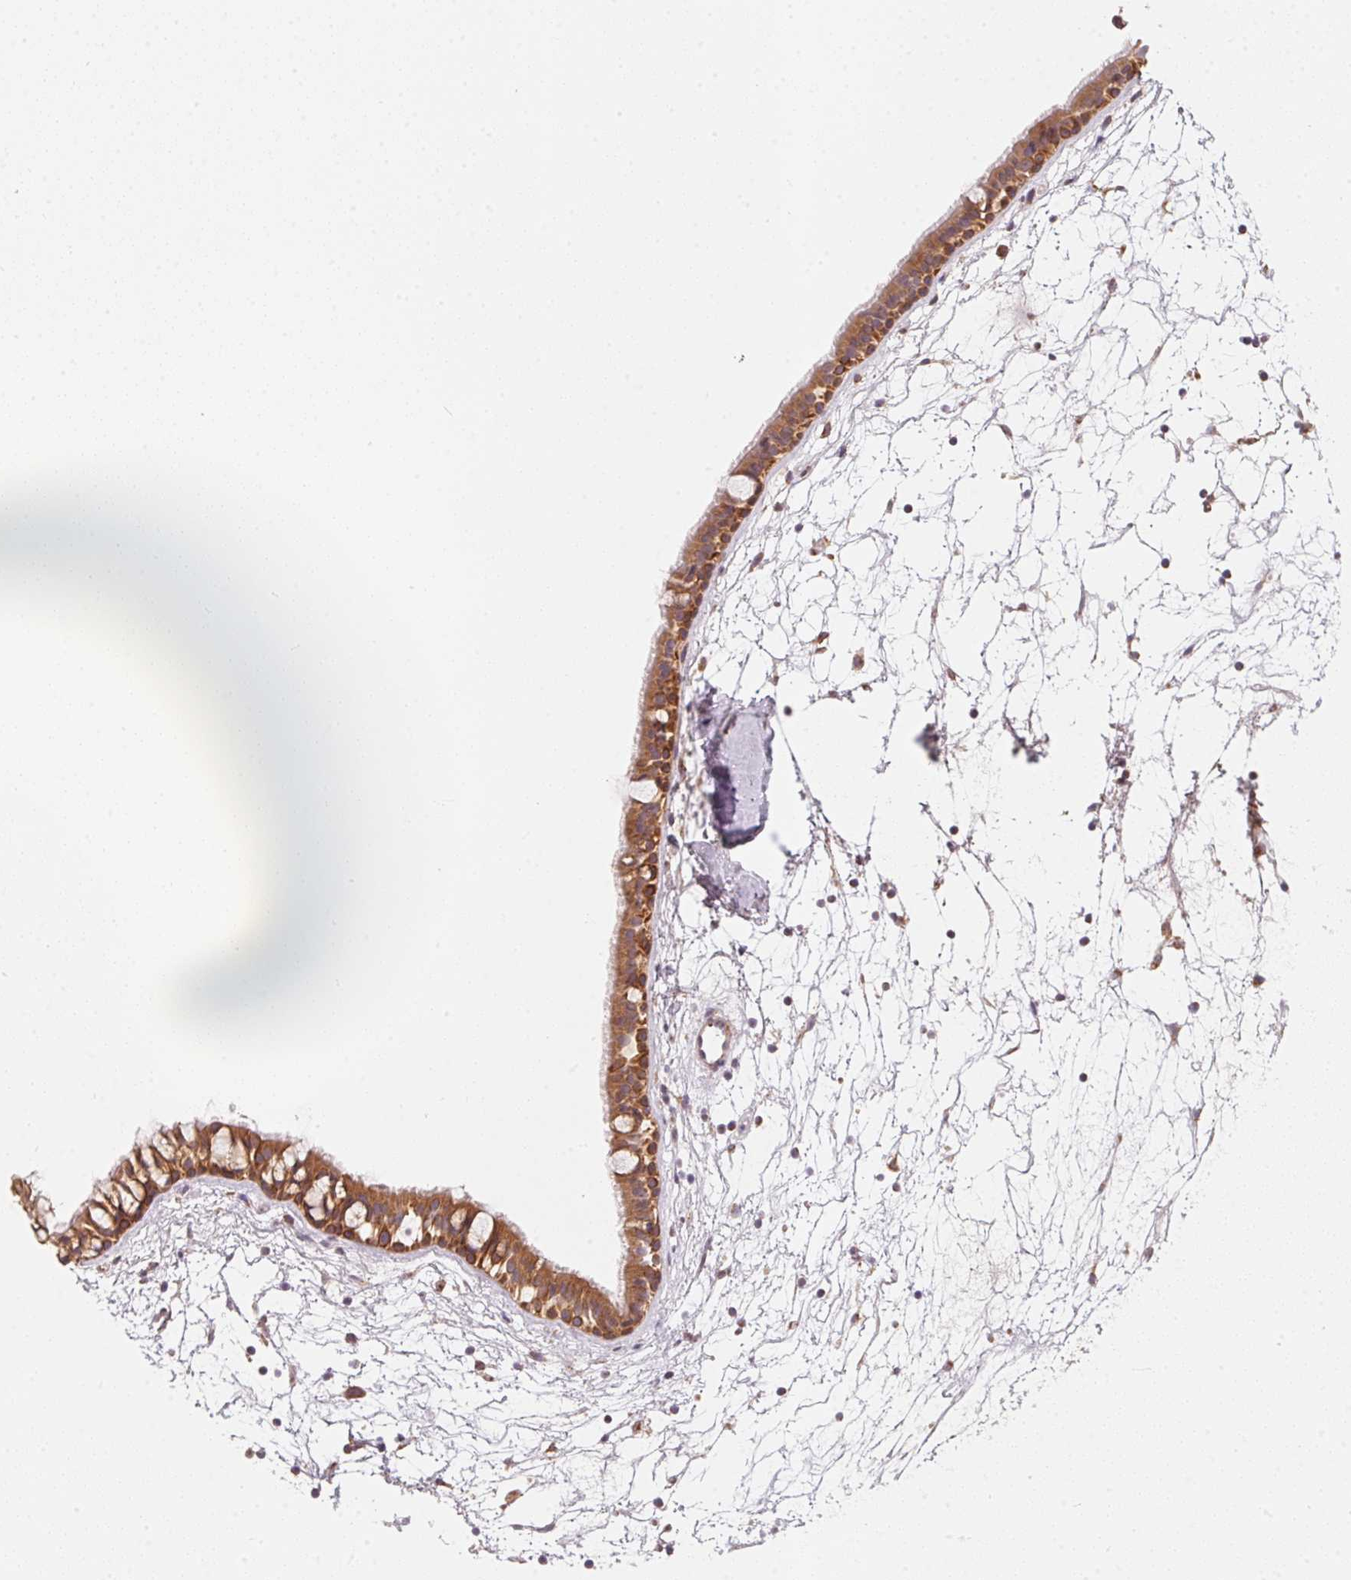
{"staining": {"intensity": "strong", "quantity": ">75%", "location": "cytoplasmic/membranous"}, "tissue": "nasopharynx", "cell_type": "Respiratory epithelial cells", "image_type": "normal", "snomed": [{"axis": "morphology", "description": "Normal tissue, NOS"}, {"axis": "topography", "description": "Nasopharynx"}], "caption": "Brown immunohistochemical staining in benign nasopharynx shows strong cytoplasmic/membranous positivity in about >75% of respiratory epithelial cells. Nuclei are stained in blue.", "gene": "MATCAP1", "patient": {"sex": "male", "age": 68}}